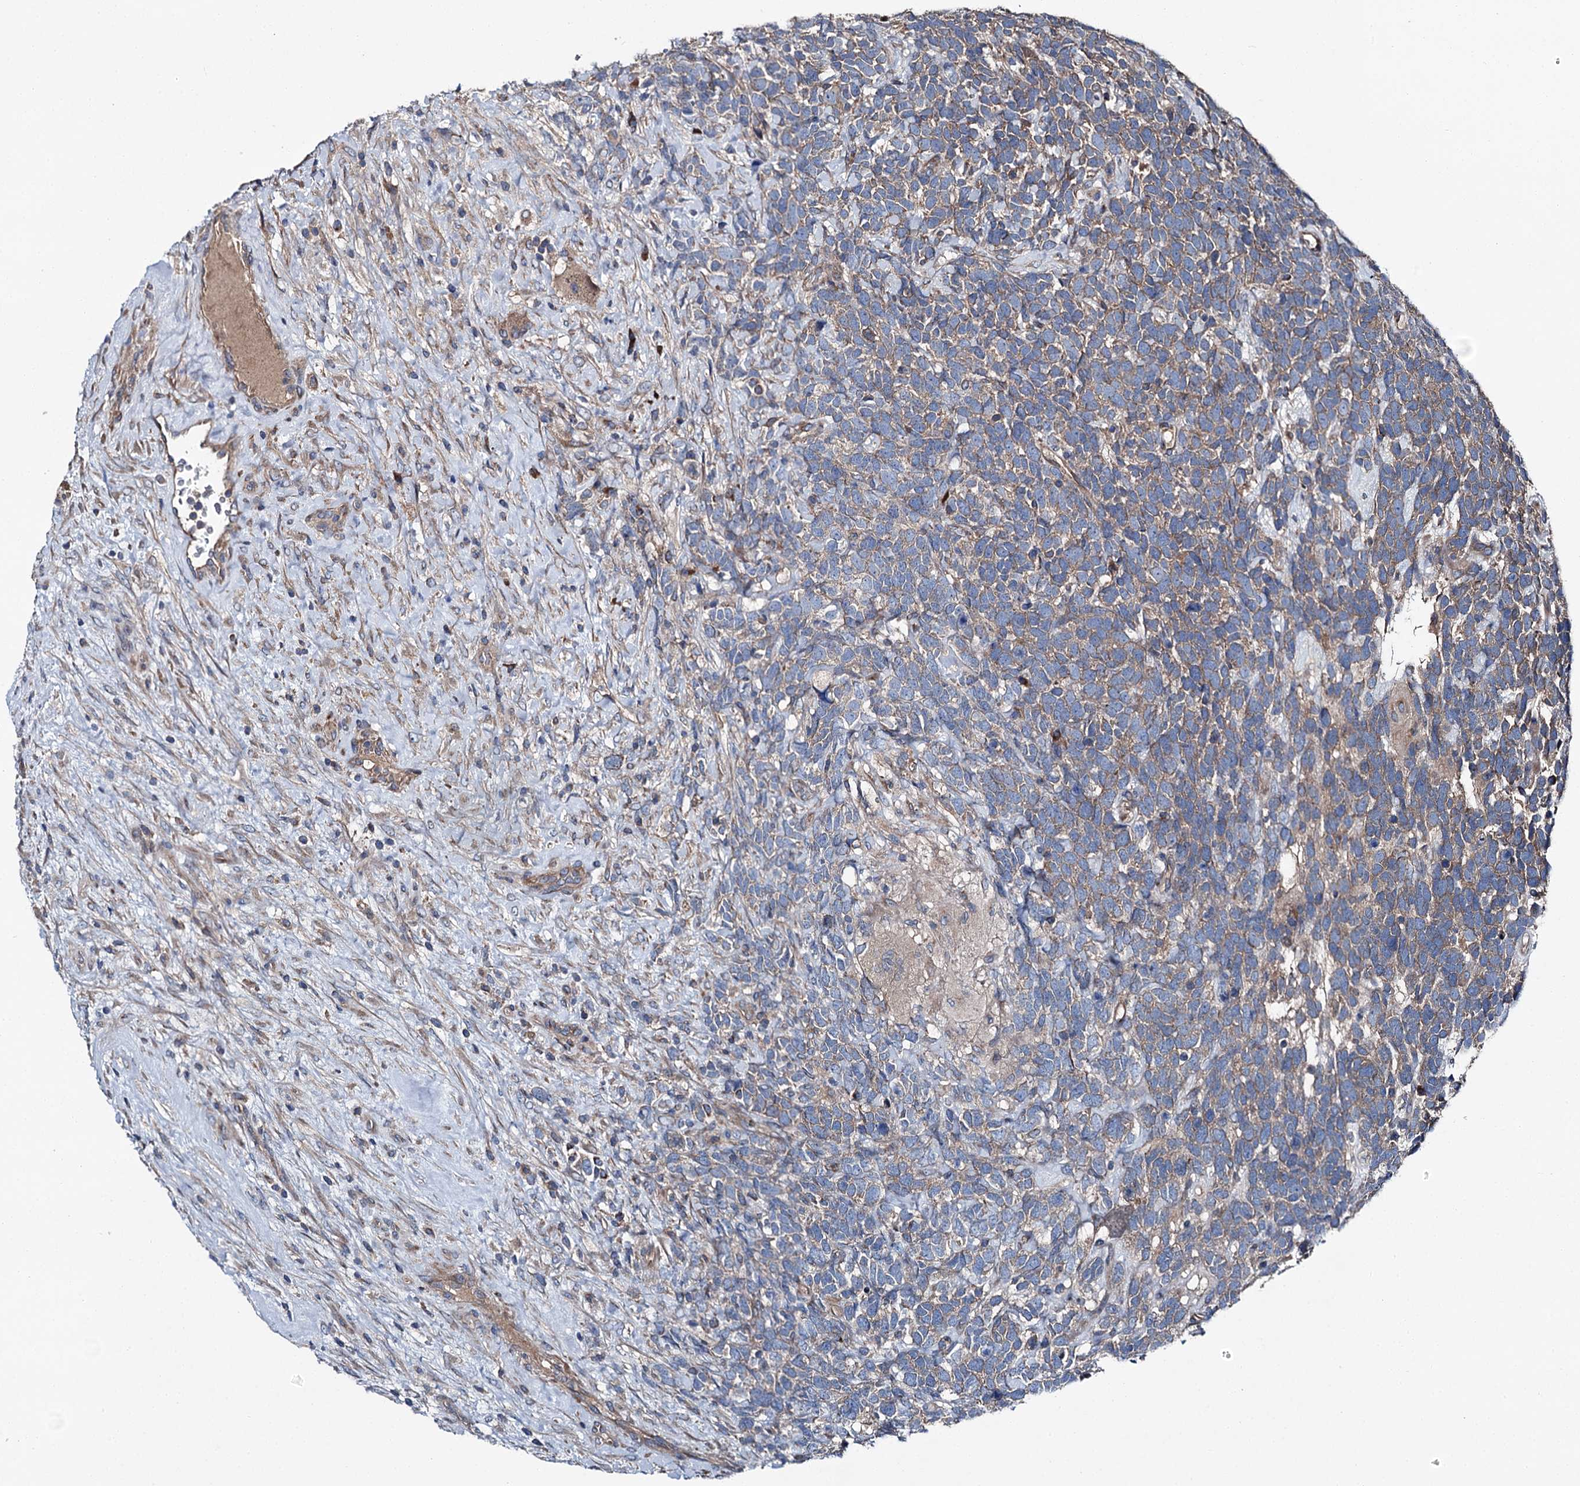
{"staining": {"intensity": "weak", "quantity": "25%-75%", "location": "cytoplasmic/membranous"}, "tissue": "urothelial cancer", "cell_type": "Tumor cells", "image_type": "cancer", "snomed": [{"axis": "morphology", "description": "Urothelial carcinoma, High grade"}, {"axis": "topography", "description": "Urinary bladder"}], "caption": "A micrograph of human urothelial cancer stained for a protein reveals weak cytoplasmic/membranous brown staining in tumor cells.", "gene": "SLC22A25", "patient": {"sex": "female", "age": 82}}